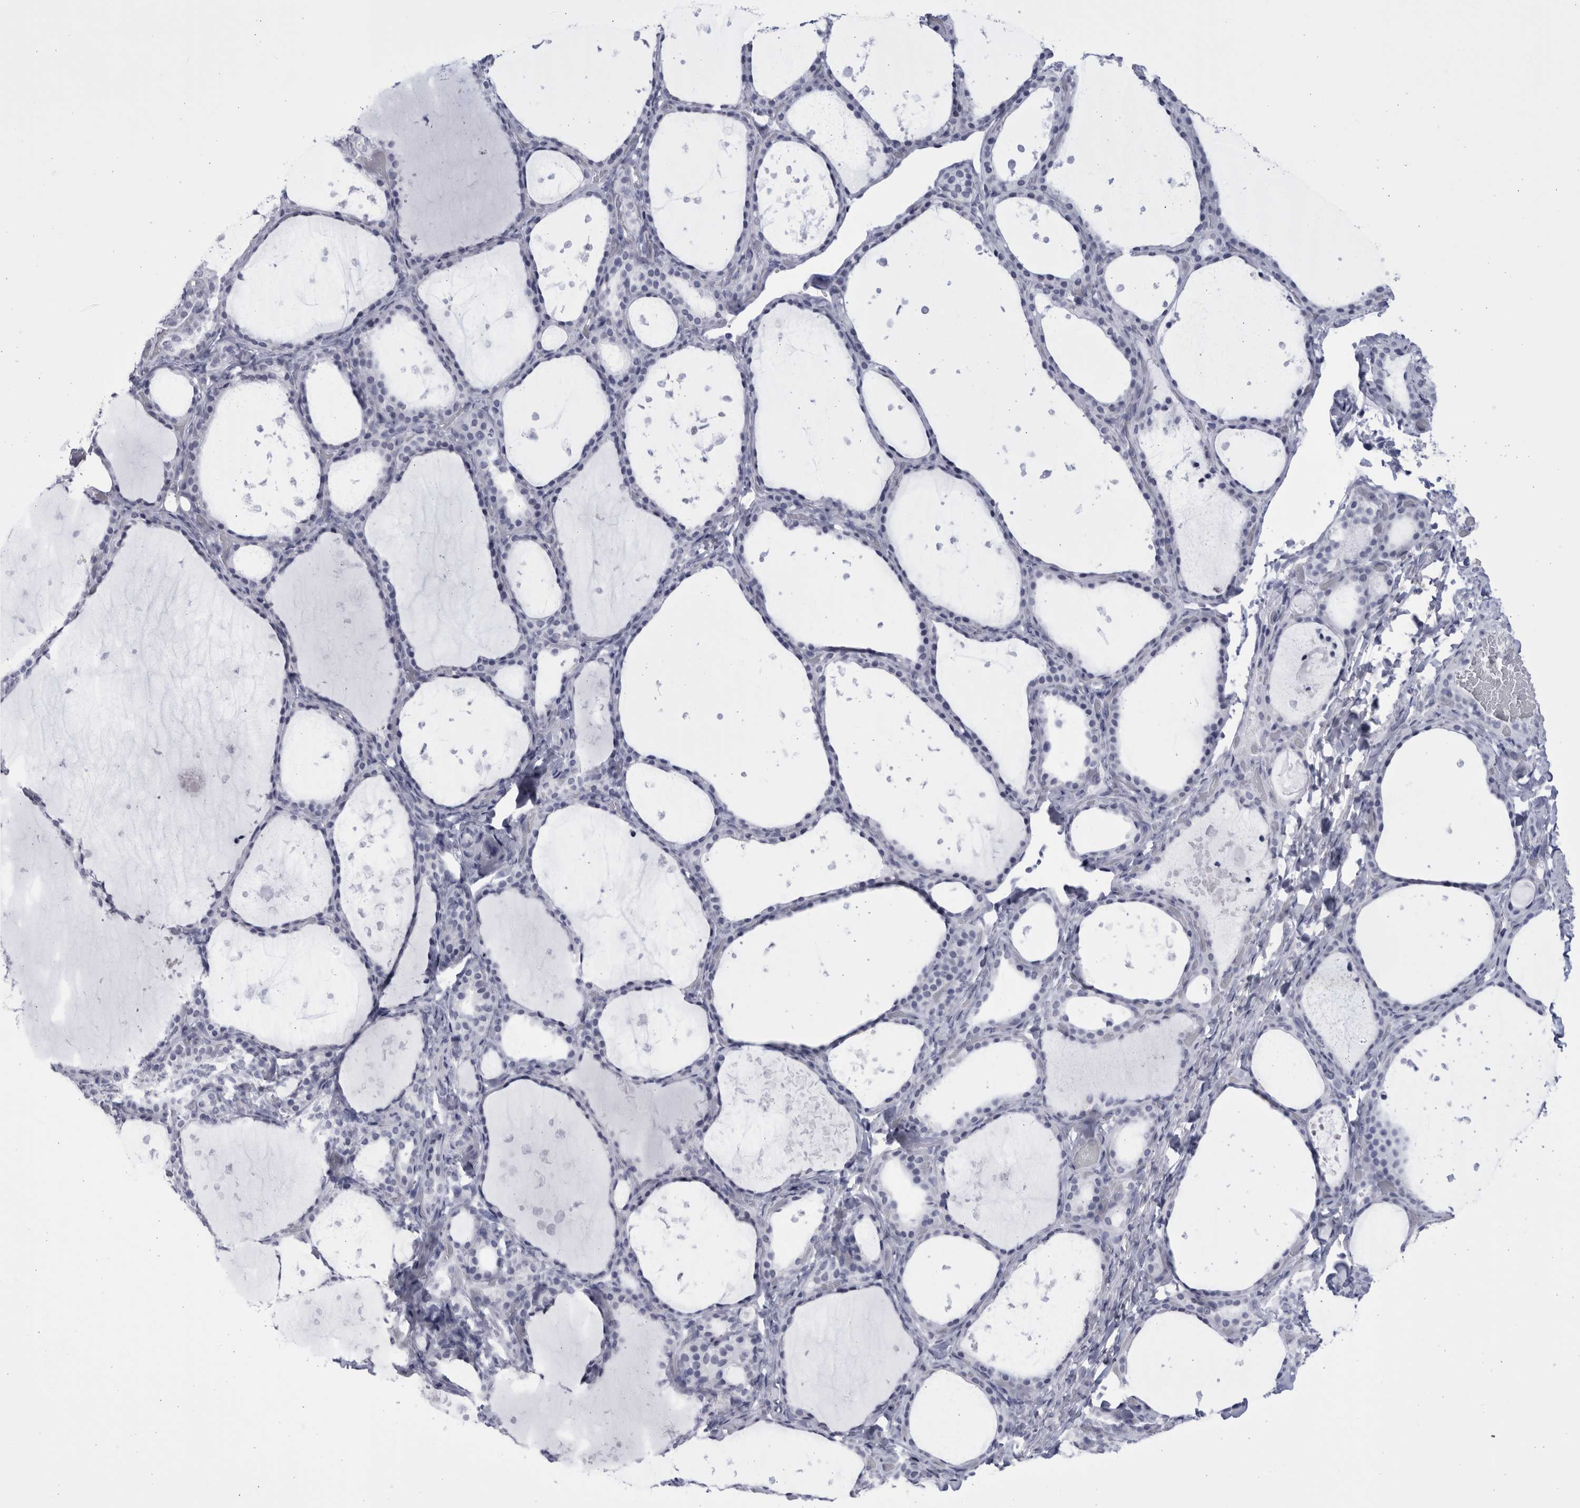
{"staining": {"intensity": "negative", "quantity": "none", "location": "none"}, "tissue": "thyroid gland", "cell_type": "Glandular cells", "image_type": "normal", "snomed": [{"axis": "morphology", "description": "Normal tissue, NOS"}, {"axis": "topography", "description": "Thyroid gland"}], "caption": "This histopathology image is of unremarkable thyroid gland stained with IHC to label a protein in brown with the nuclei are counter-stained blue. There is no positivity in glandular cells. The staining is performed using DAB brown chromogen with nuclei counter-stained in using hematoxylin.", "gene": "CCDC181", "patient": {"sex": "female", "age": 44}}